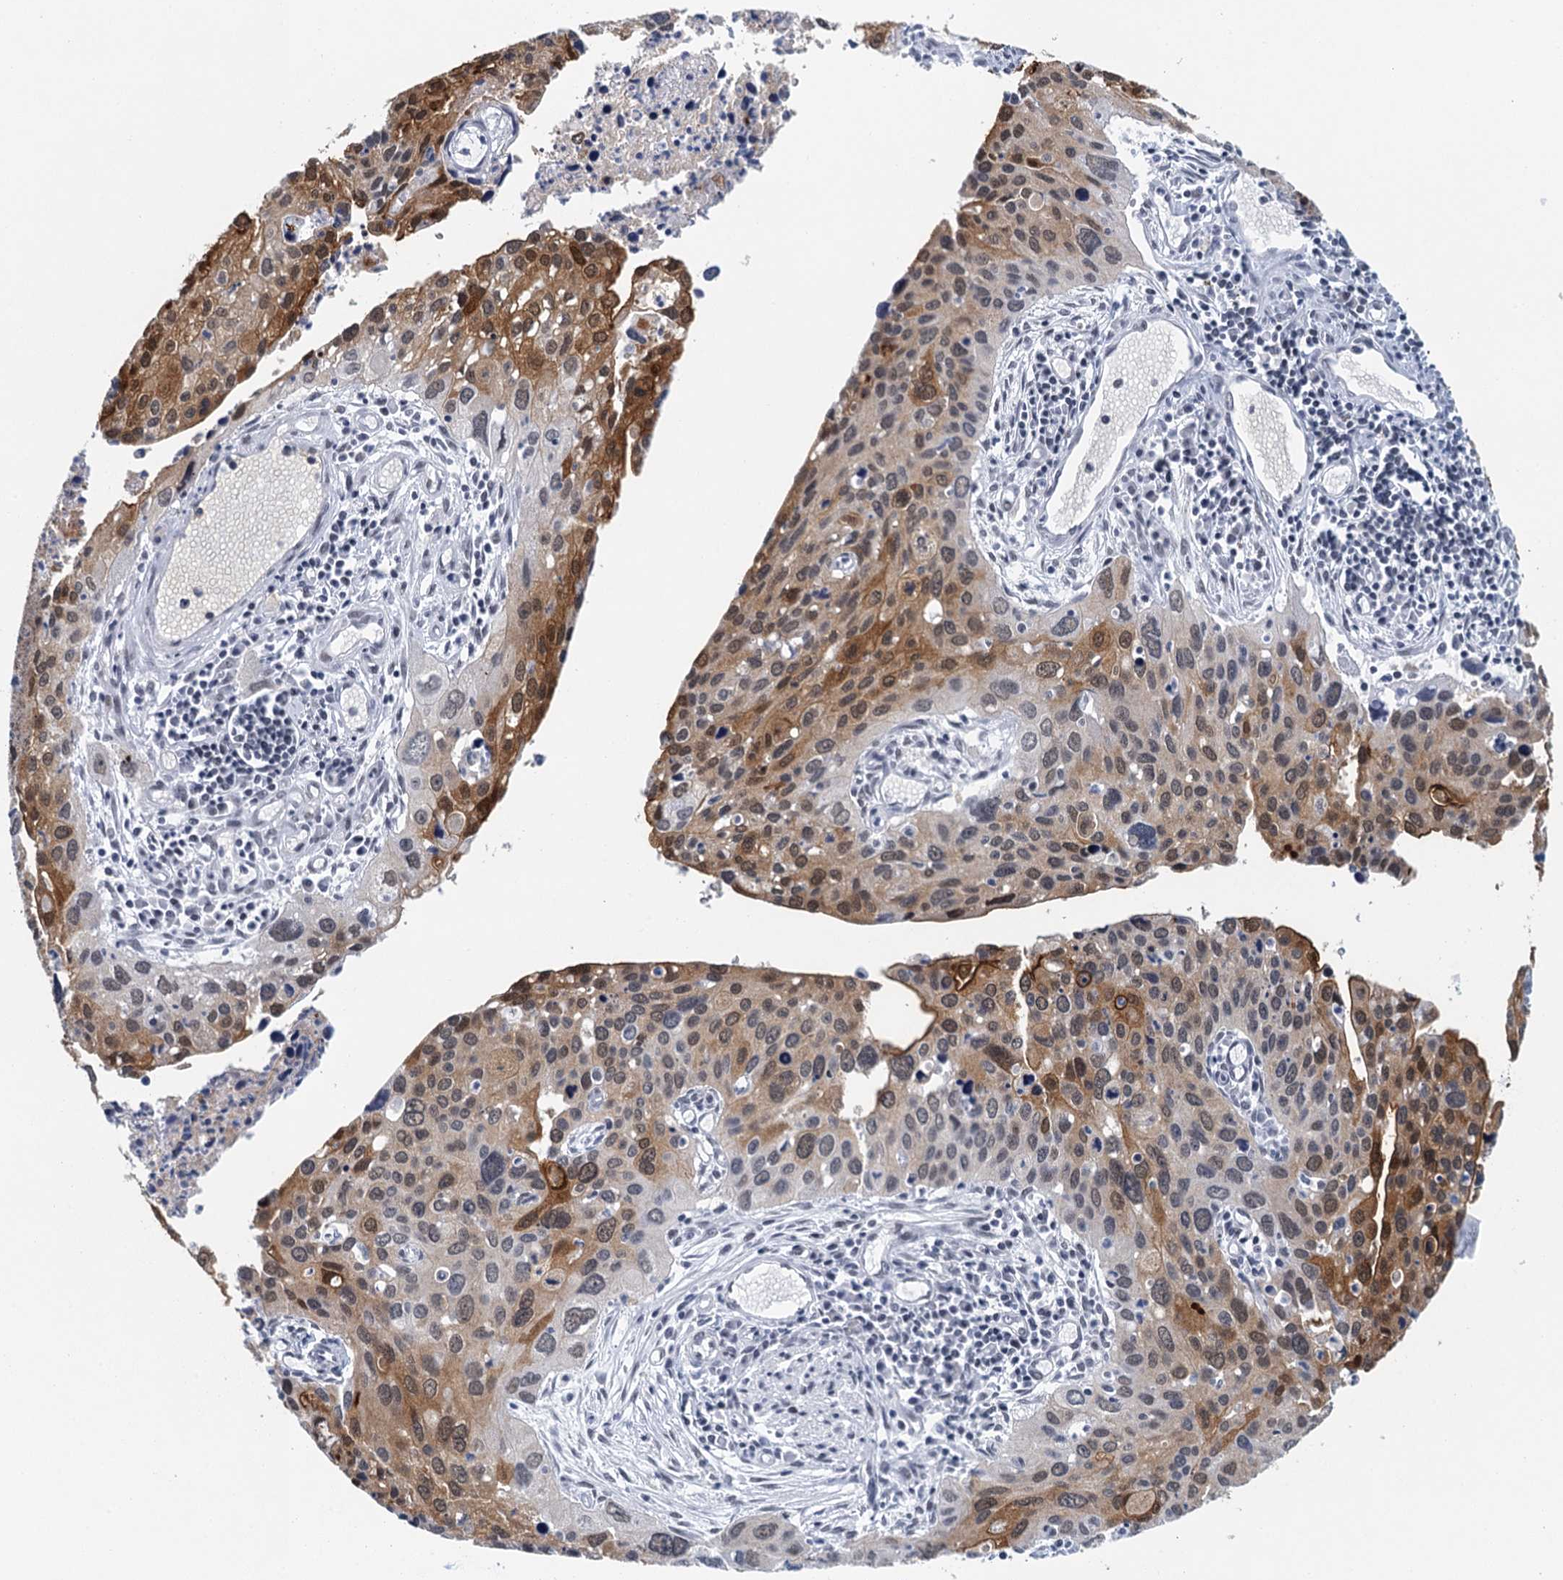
{"staining": {"intensity": "moderate", "quantity": "25%-75%", "location": "cytoplasmic/membranous"}, "tissue": "cervical cancer", "cell_type": "Tumor cells", "image_type": "cancer", "snomed": [{"axis": "morphology", "description": "Squamous cell carcinoma, NOS"}, {"axis": "topography", "description": "Cervix"}], "caption": "Brown immunohistochemical staining in human cervical cancer reveals moderate cytoplasmic/membranous staining in about 25%-75% of tumor cells.", "gene": "EPS8L1", "patient": {"sex": "female", "age": 55}}